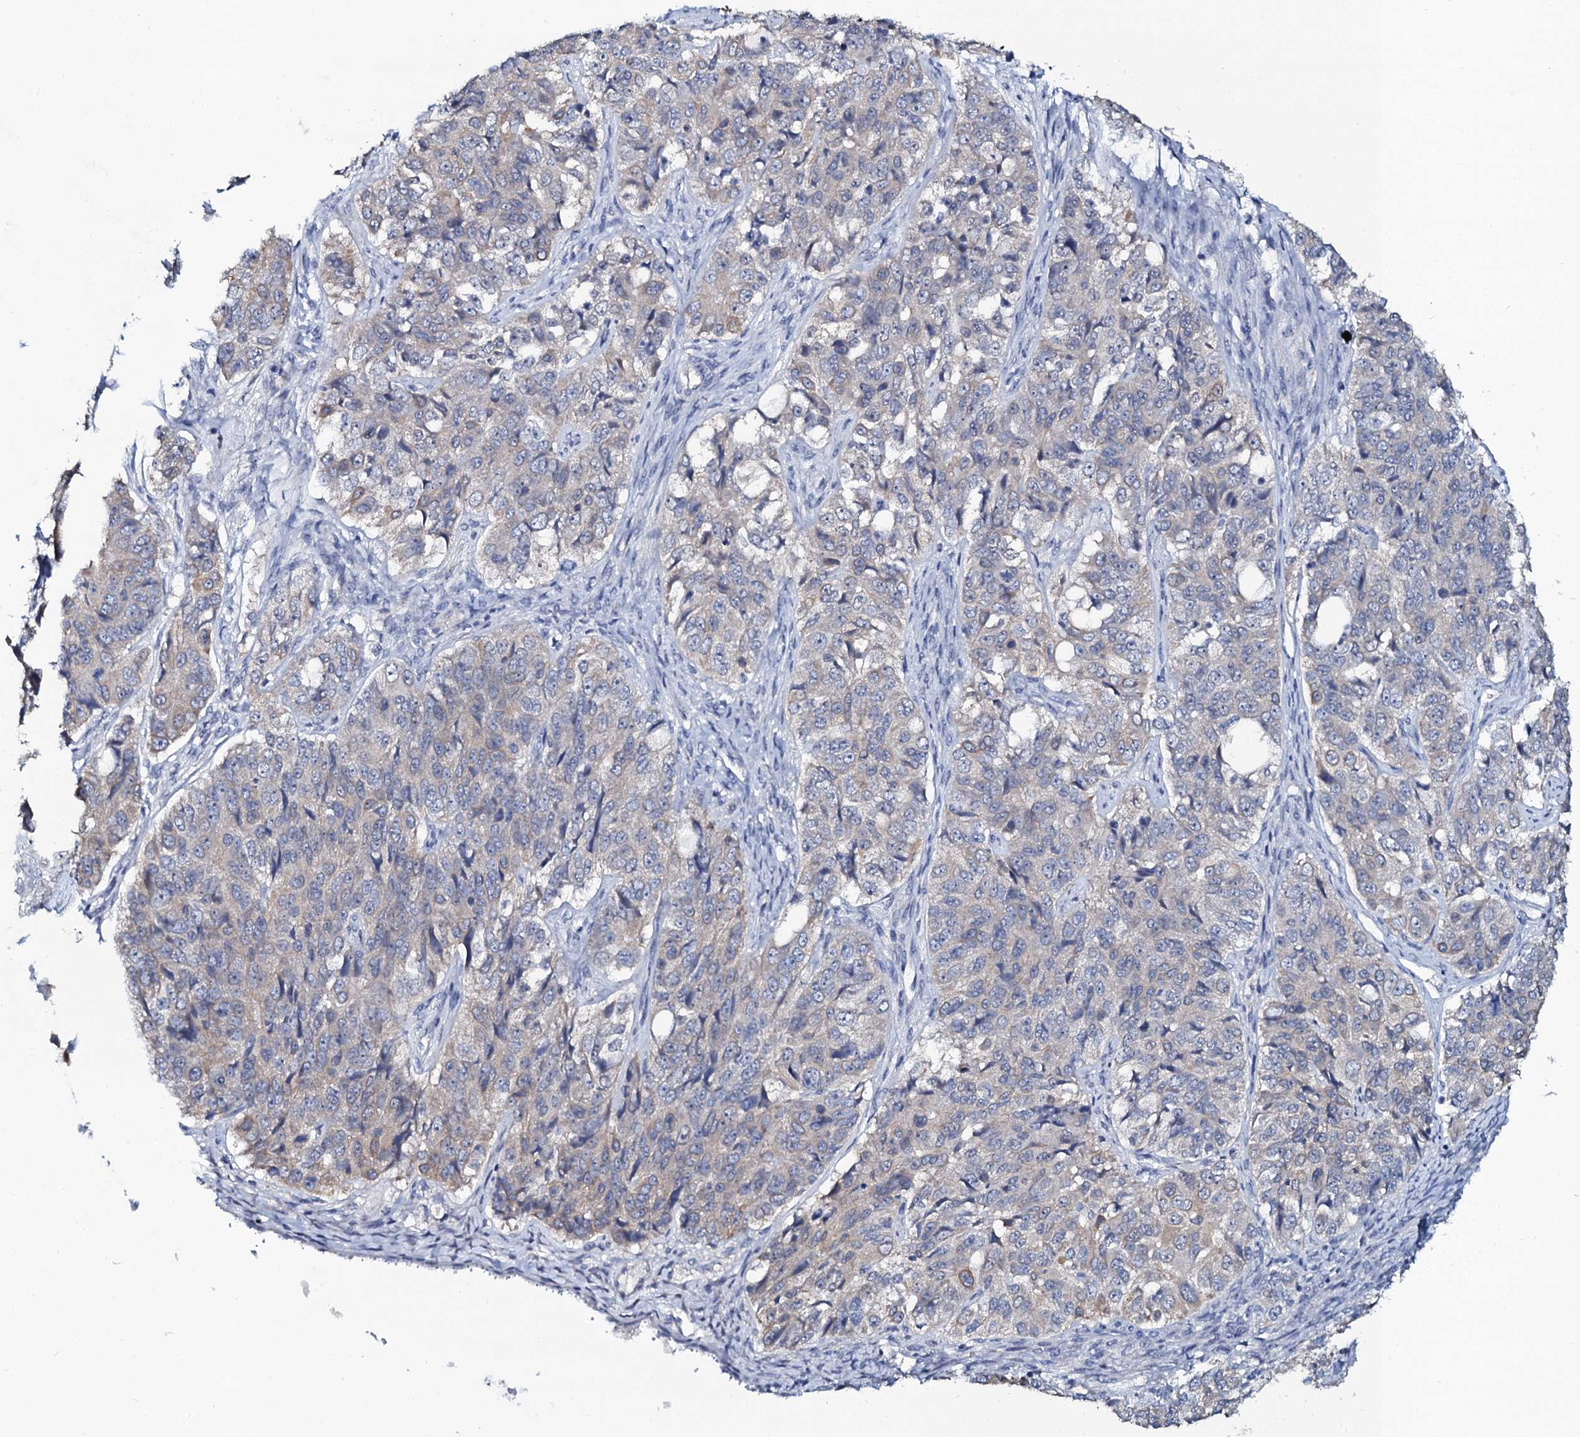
{"staining": {"intensity": "negative", "quantity": "none", "location": "none"}, "tissue": "ovarian cancer", "cell_type": "Tumor cells", "image_type": "cancer", "snomed": [{"axis": "morphology", "description": "Carcinoma, endometroid"}, {"axis": "topography", "description": "Ovary"}], "caption": "A photomicrograph of human endometroid carcinoma (ovarian) is negative for staining in tumor cells.", "gene": "C10orf88", "patient": {"sex": "female", "age": 51}}